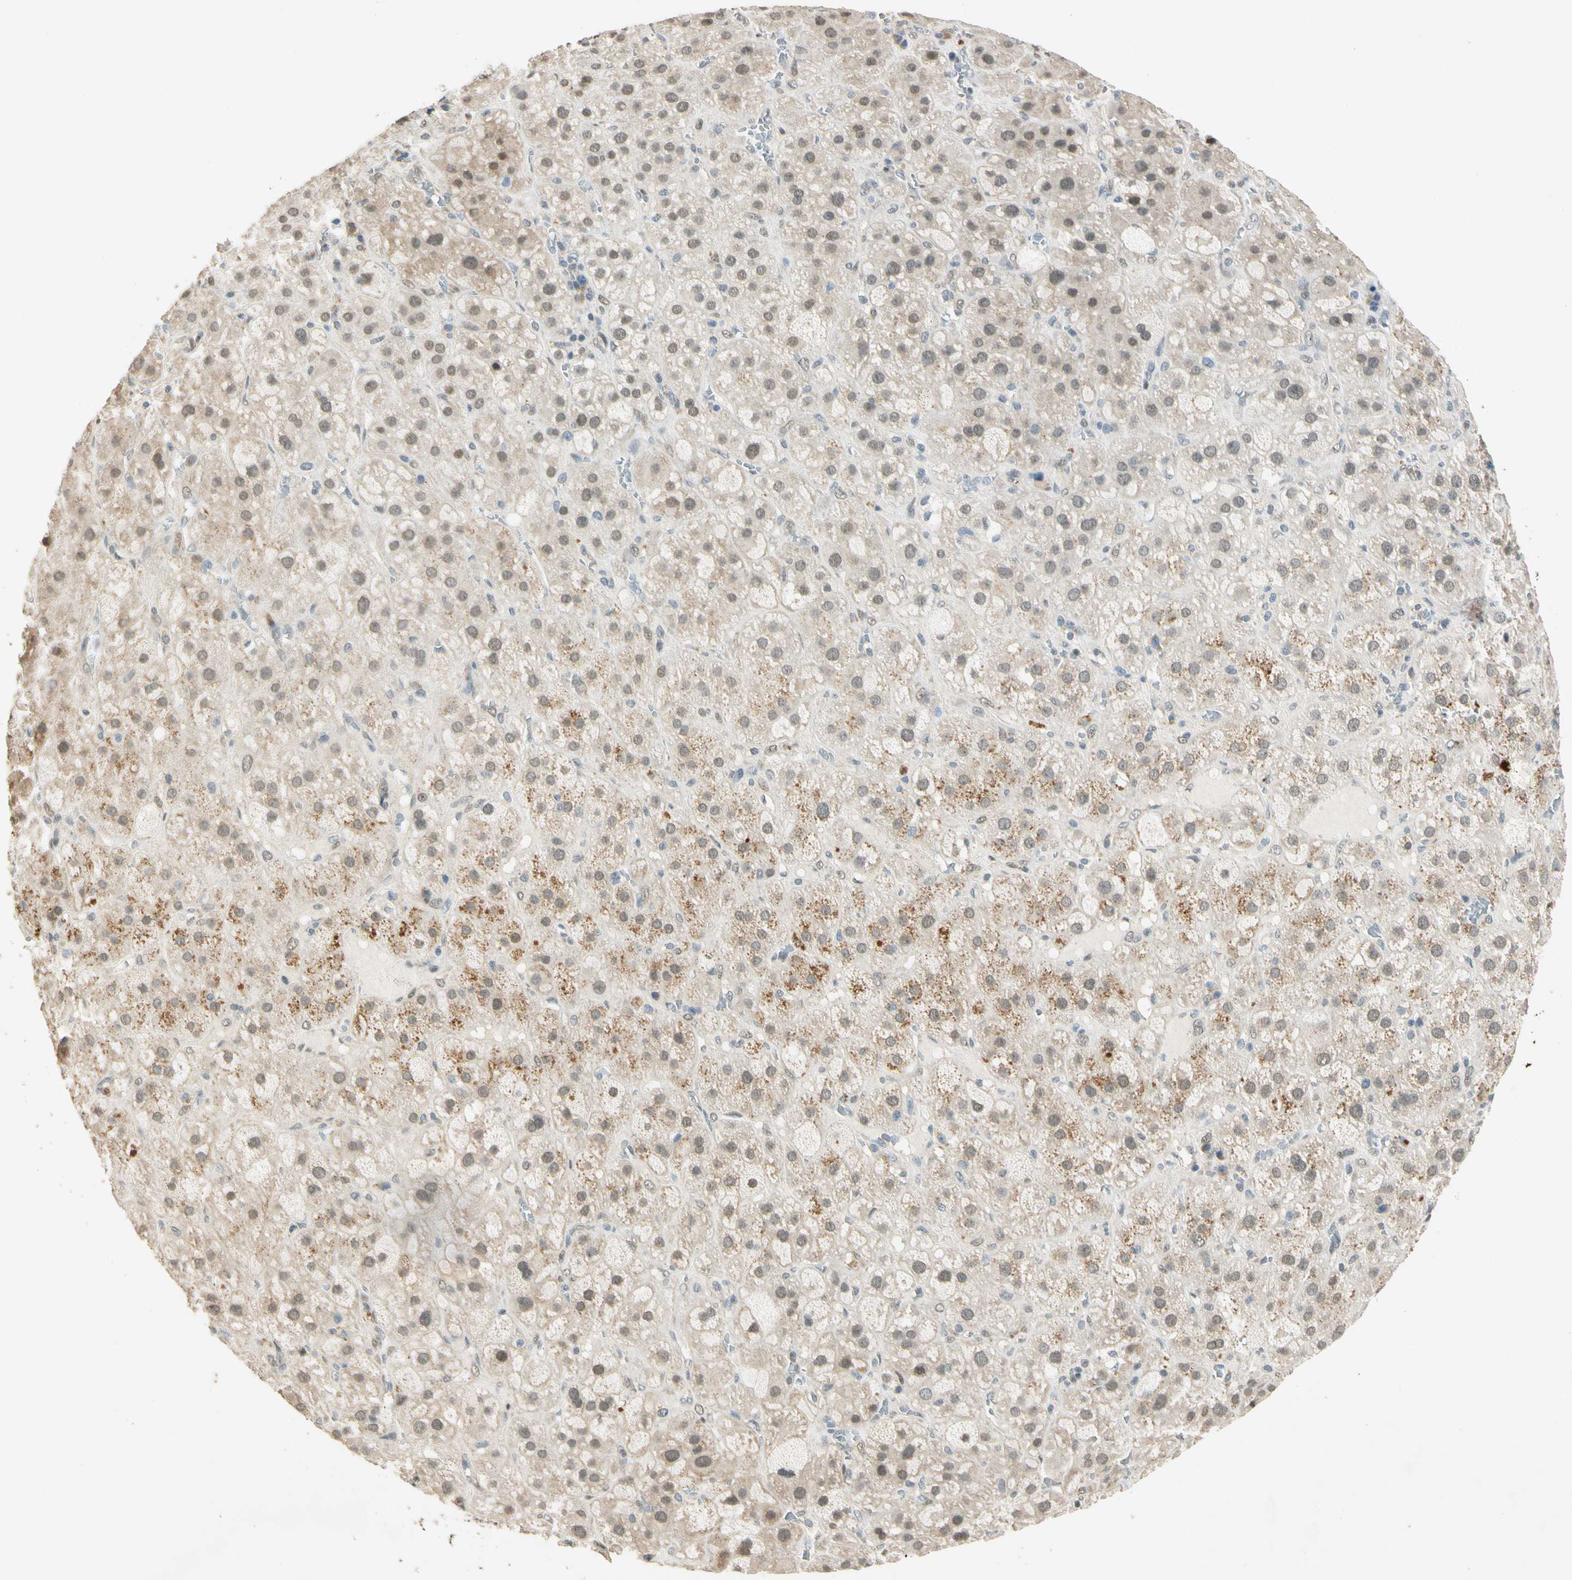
{"staining": {"intensity": "moderate", "quantity": ">75%", "location": "nuclear"}, "tissue": "adrenal gland", "cell_type": "Glandular cells", "image_type": "normal", "snomed": [{"axis": "morphology", "description": "Normal tissue, NOS"}, {"axis": "topography", "description": "Adrenal gland"}], "caption": "Brown immunohistochemical staining in normal adrenal gland displays moderate nuclear positivity in approximately >75% of glandular cells. The protein is stained brown, and the nuclei are stained in blue (DAB IHC with brightfield microscopy, high magnification).", "gene": "ZBTB4", "patient": {"sex": "female", "age": 47}}